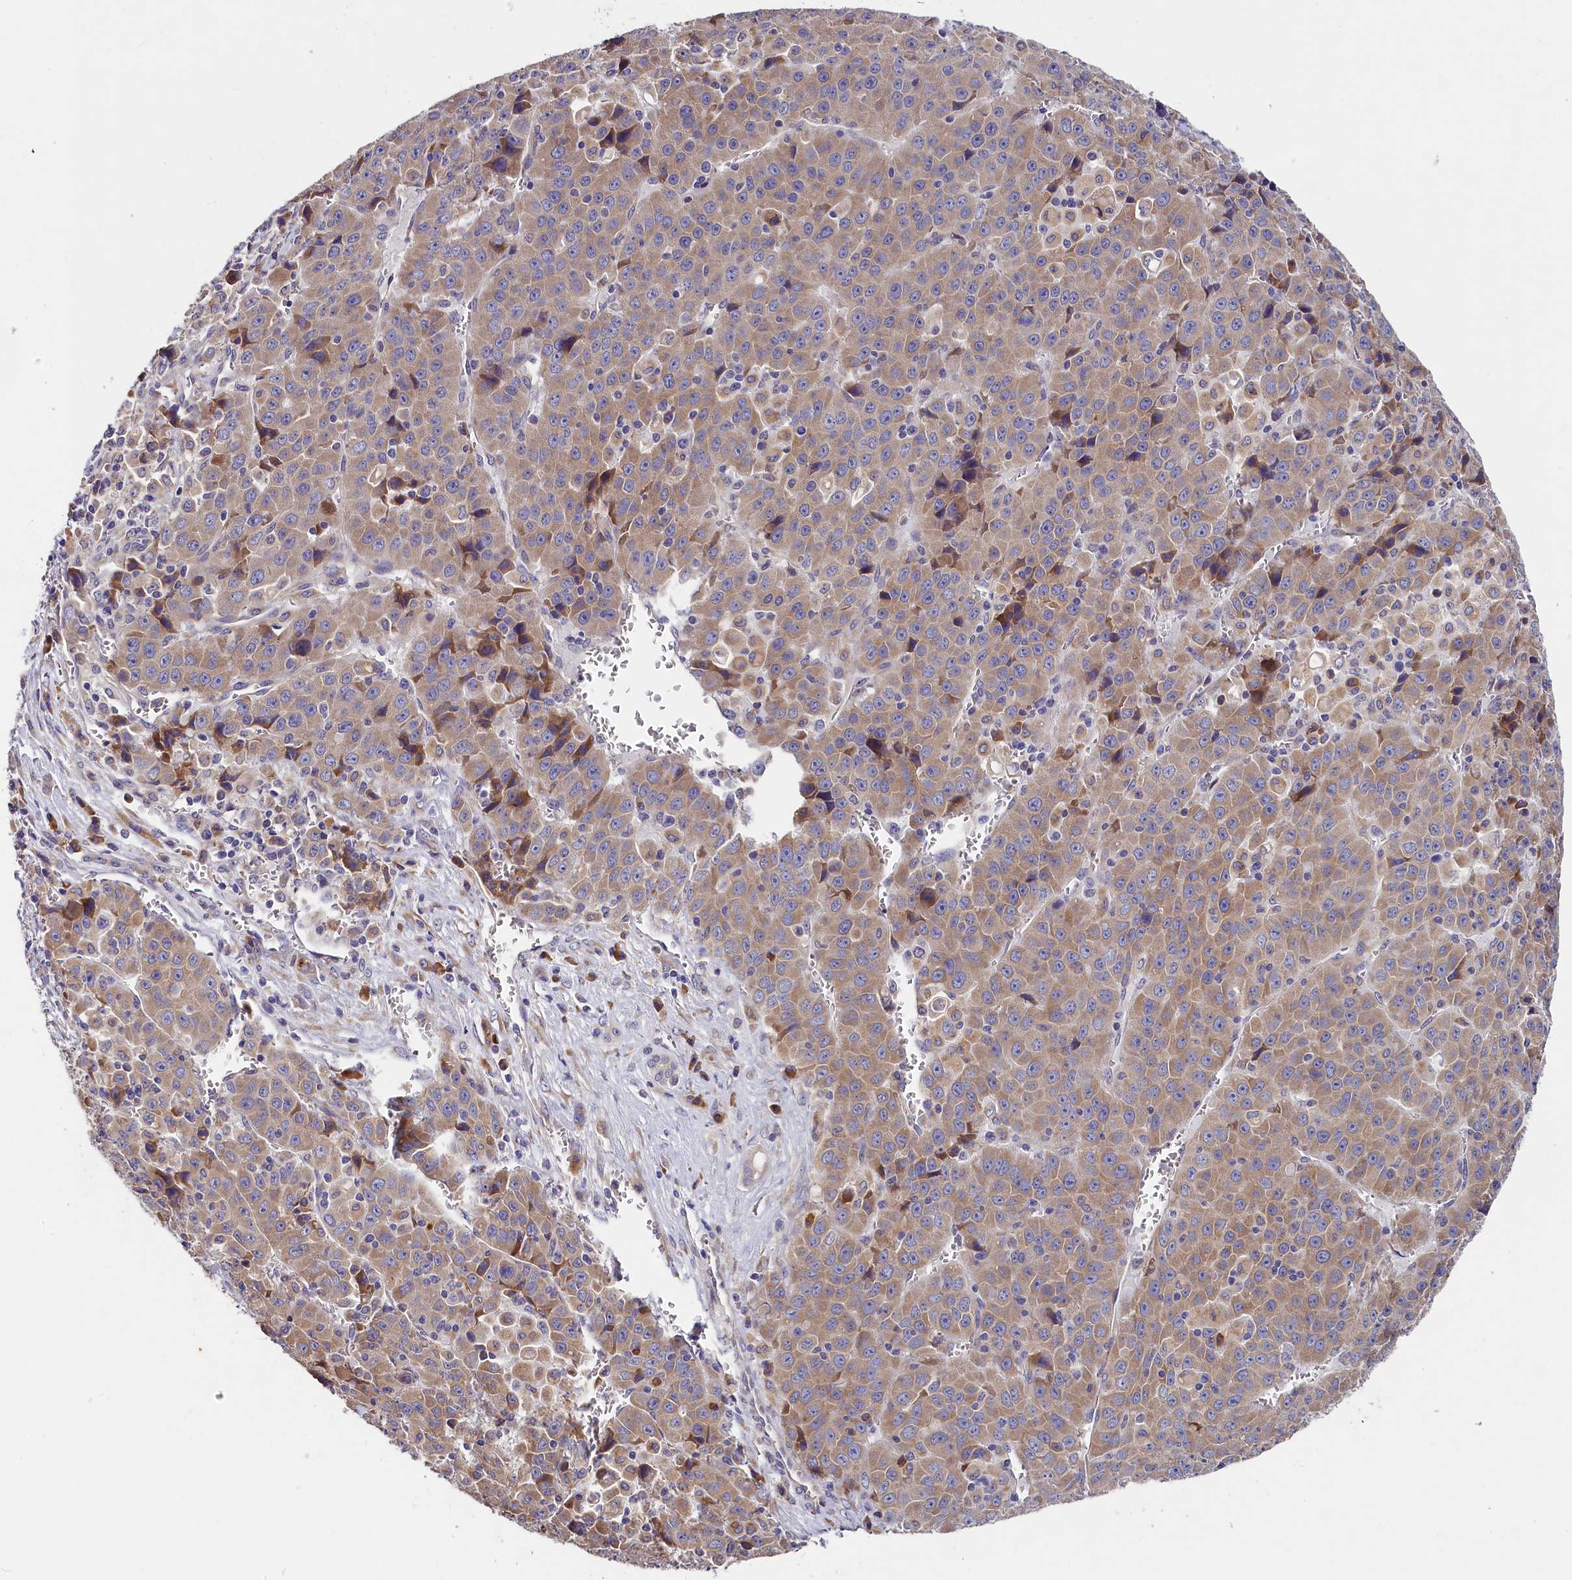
{"staining": {"intensity": "moderate", "quantity": ">75%", "location": "cytoplasmic/membranous"}, "tissue": "liver cancer", "cell_type": "Tumor cells", "image_type": "cancer", "snomed": [{"axis": "morphology", "description": "Carcinoma, Hepatocellular, NOS"}, {"axis": "topography", "description": "Liver"}], "caption": "Liver cancer (hepatocellular carcinoma) stained with IHC shows moderate cytoplasmic/membranous expression in approximately >75% of tumor cells.", "gene": "ST7L", "patient": {"sex": "female", "age": 53}}